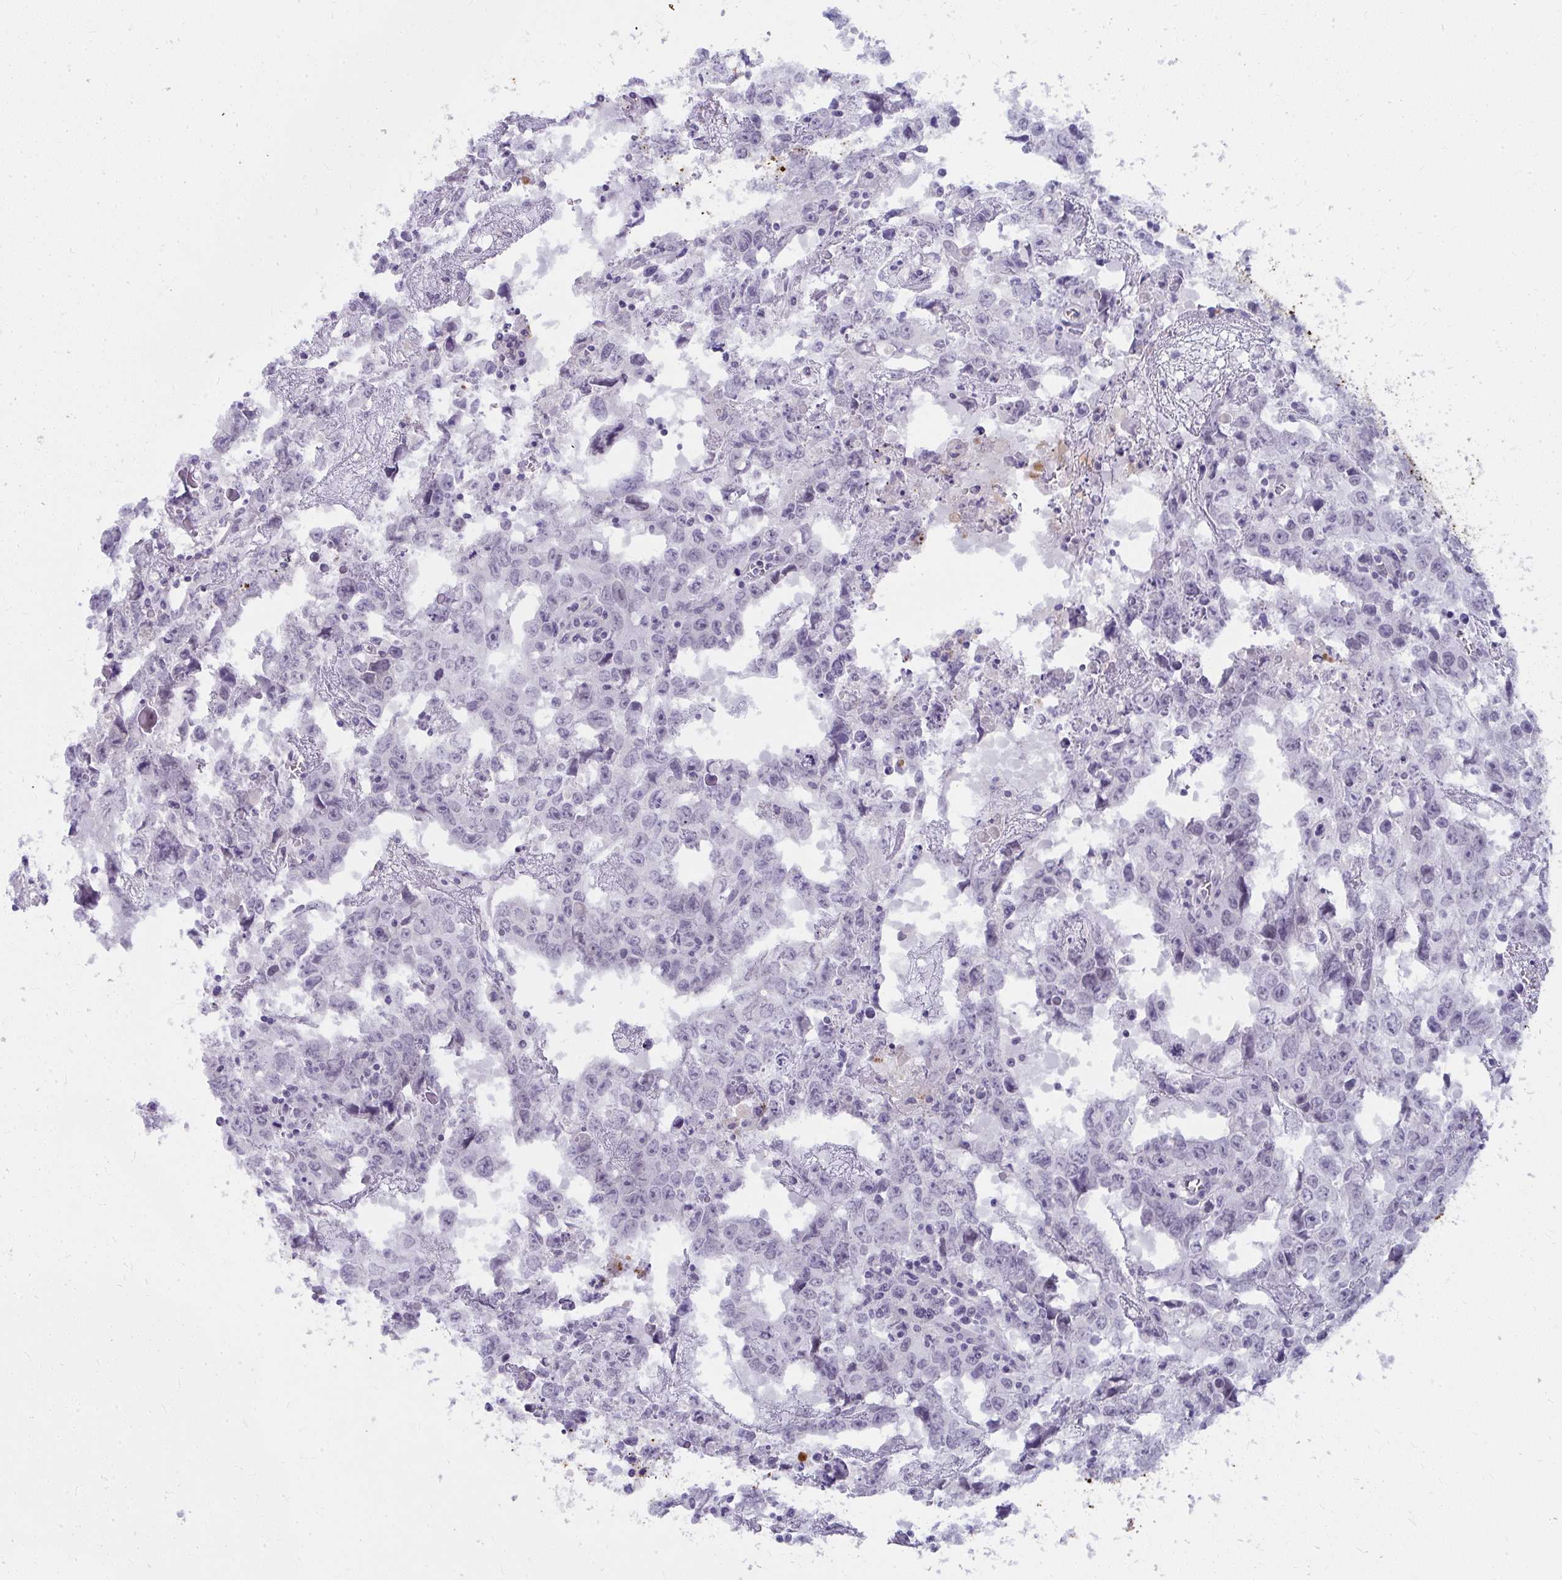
{"staining": {"intensity": "negative", "quantity": "none", "location": "none"}, "tissue": "testis cancer", "cell_type": "Tumor cells", "image_type": "cancer", "snomed": [{"axis": "morphology", "description": "Carcinoma, Embryonal, NOS"}, {"axis": "topography", "description": "Testis"}], "caption": "Tumor cells are negative for protein expression in human testis cancer.", "gene": "UGT3A2", "patient": {"sex": "male", "age": 22}}